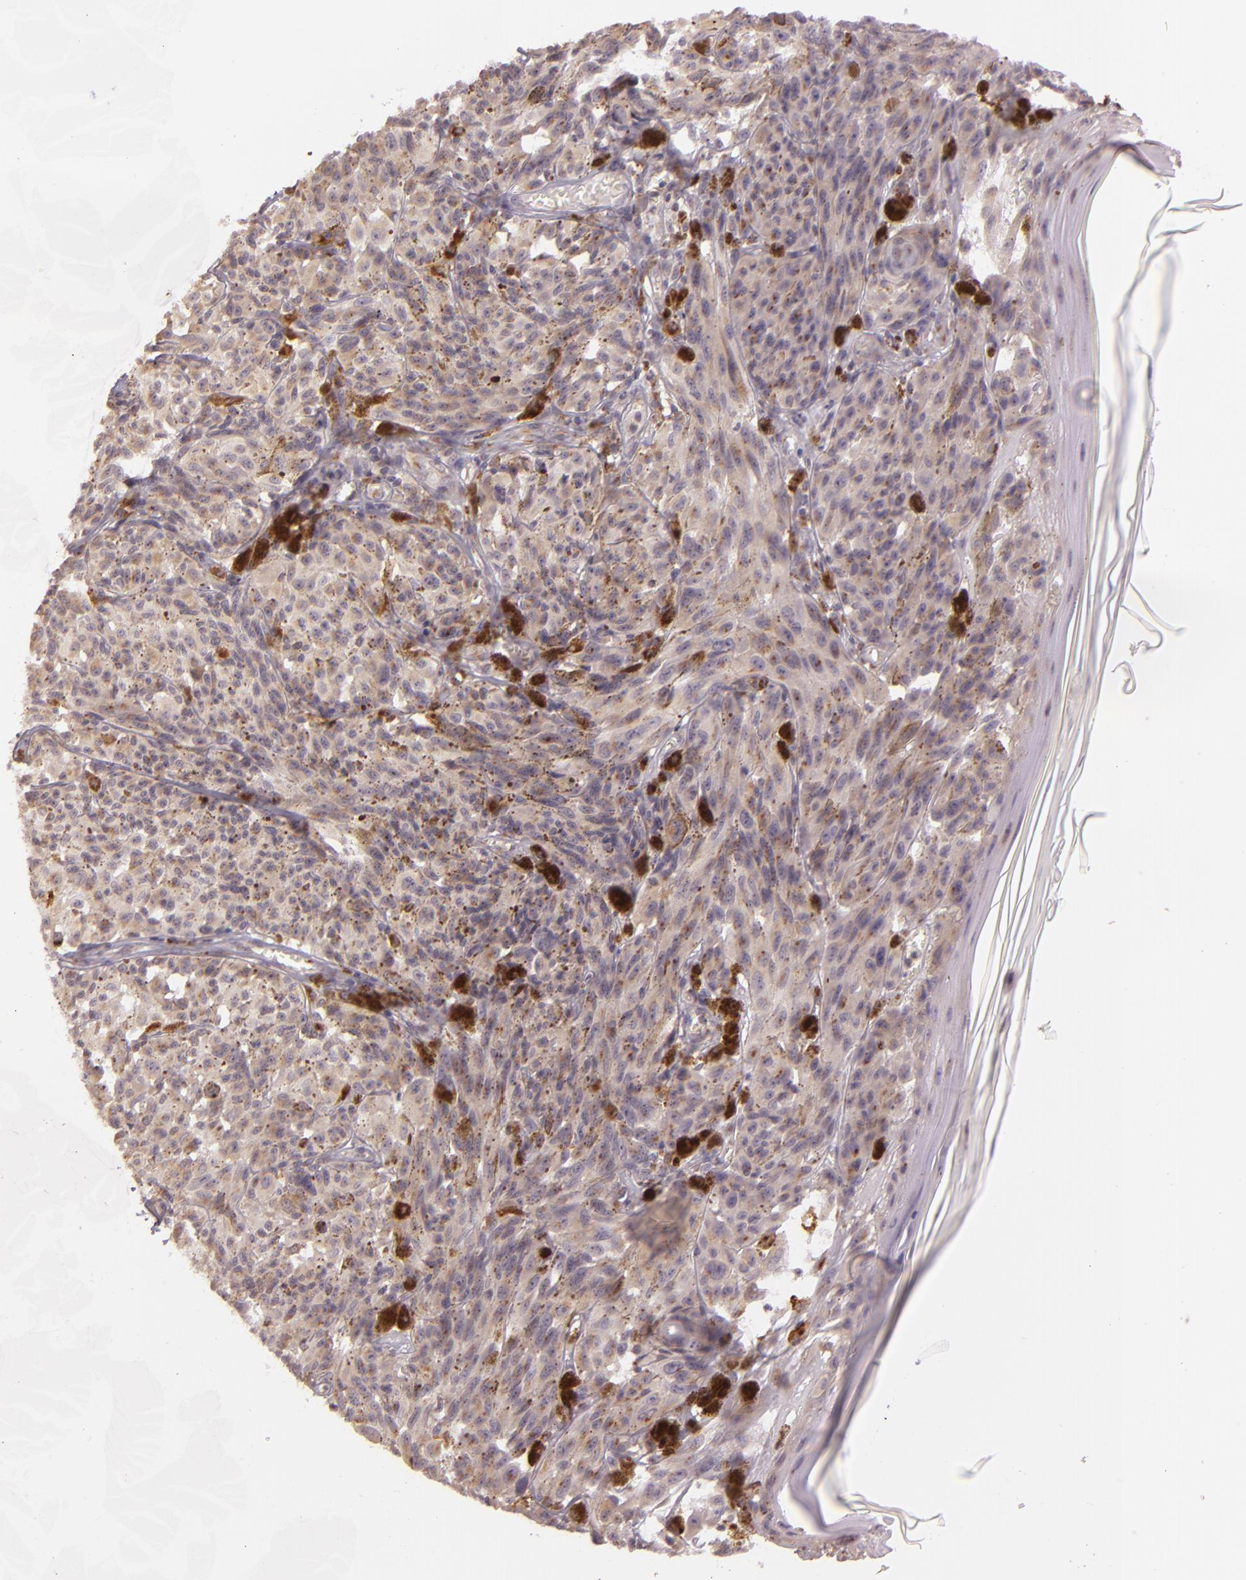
{"staining": {"intensity": "moderate", "quantity": ">75%", "location": "cytoplasmic/membranous"}, "tissue": "melanoma", "cell_type": "Tumor cells", "image_type": "cancer", "snomed": [{"axis": "morphology", "description": "Malignant melanoma, NOS"}, {"axis": "topography", "description": "Skin"}], "caption": "Protein analysis of melanoma tissue exhibits moderate cytoplasmic/membranous staining in about >75% of tumor cells.", "gene": "LGMN", "patient": {"sex": "female", "age": 72}}